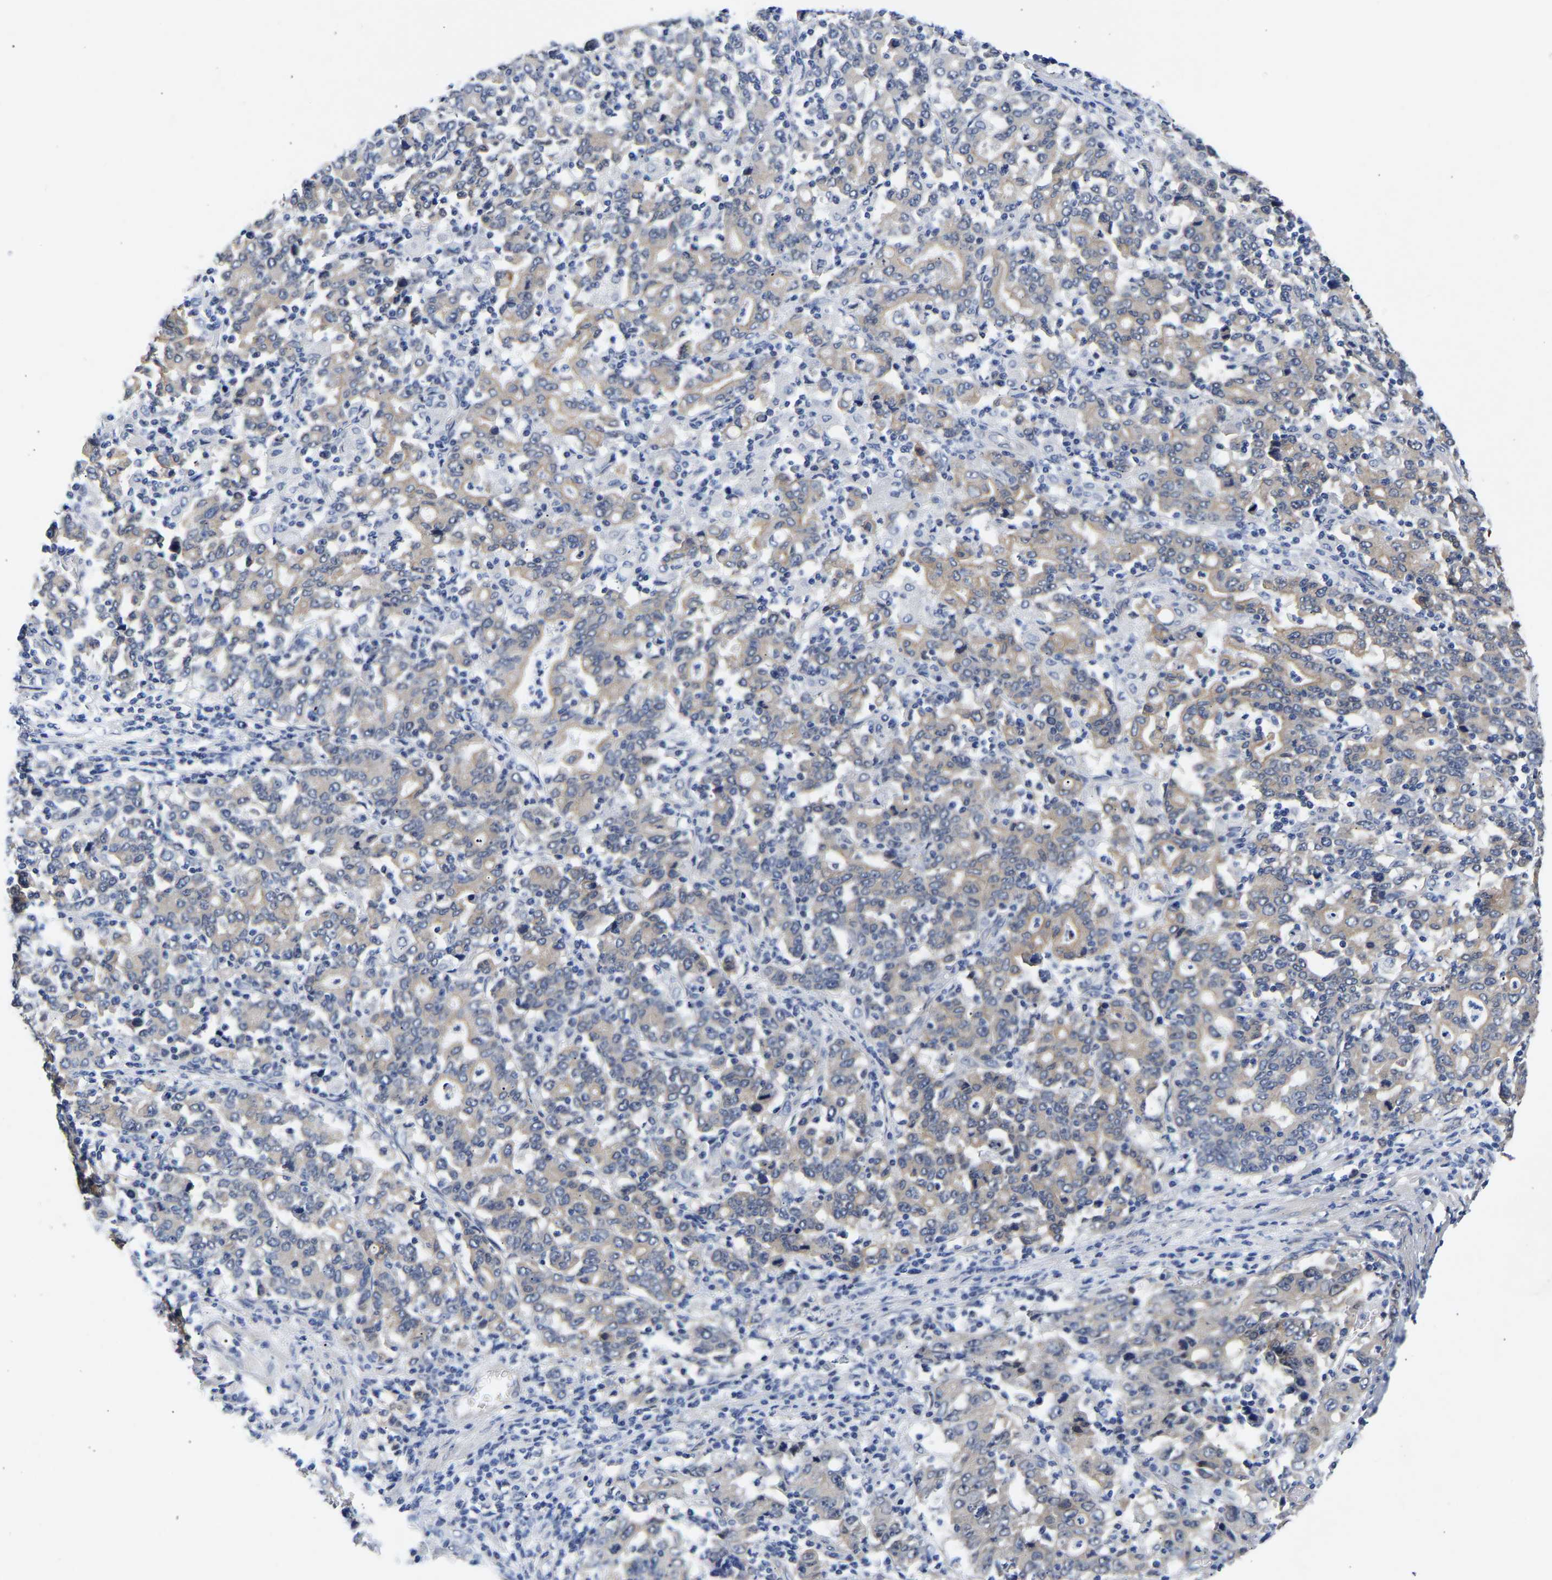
{"staining": {"intensity": "weak", "quantity": "<25%", "location": "cytoplasmic/membranous"}, "tissue": "stomach cancer", "cell_type": "Tumor cells", "image_type": "cancer", "snomed": [{"axis": "morphology", "description": "Adenocarcinoma, NOS"}, {"axis": "topography", "description": "Stomach, upper"}], "caption": "IHC of stomach adenocarcinoma reveals no expression in tumor cells.", "gene": "CCDC6", "patient": {"sex": "male", "age": 69}}